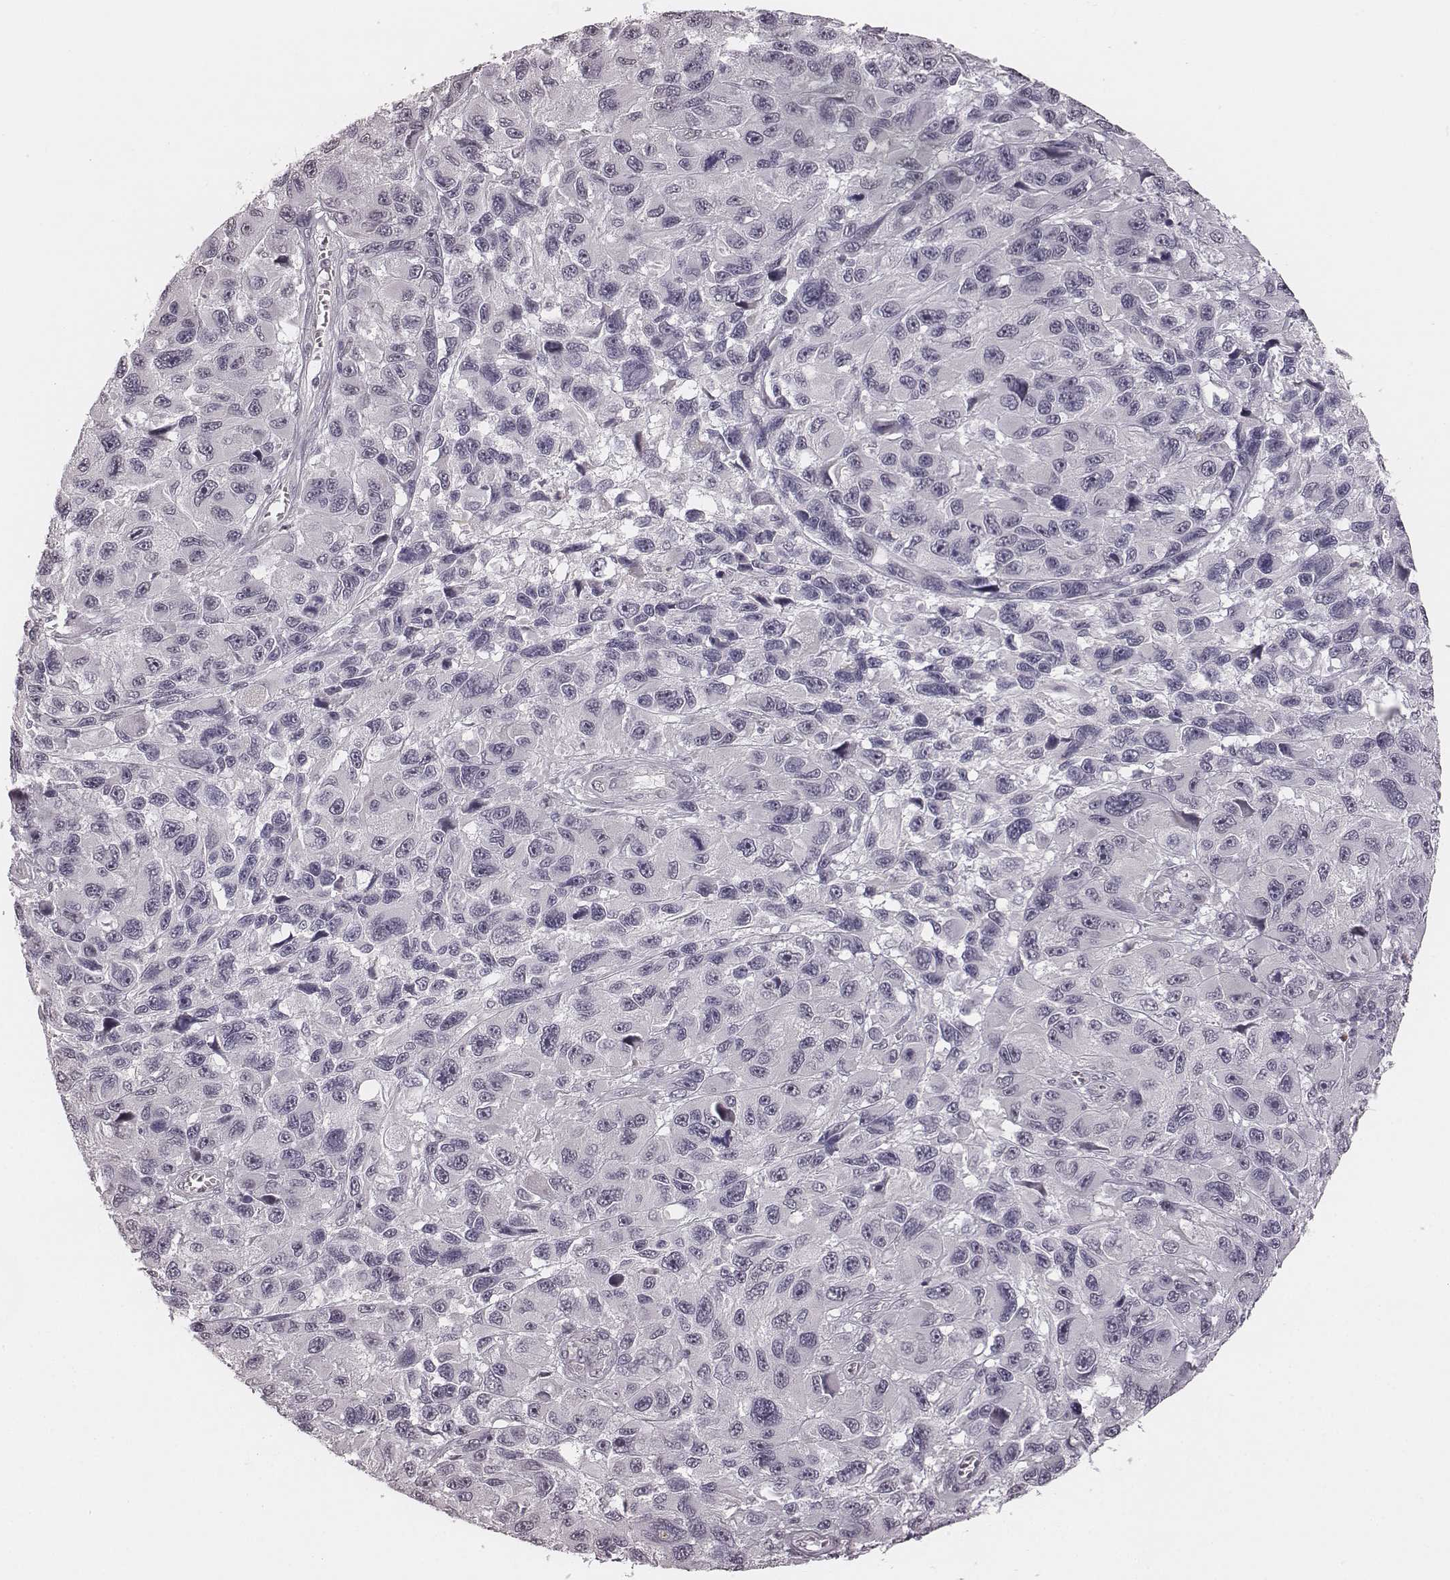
{"staining": {"intensity": "negative", "quantity": "none", "location": "none"}, "tissue": "melanoma", "cell_type": "Tumor cells", "image_type": "cancer", "snomed": [{"axis": "morphology", "description": "Malignant melanoma, NOS"}, {"axis": "topography", "description": "Skin"}], "caption": "The IHC image has no significant expression in tumor cells of malignant melanoma tissue.", "gene": "RPGRIP1", "patient": {"sex": "male", "age": 53}}